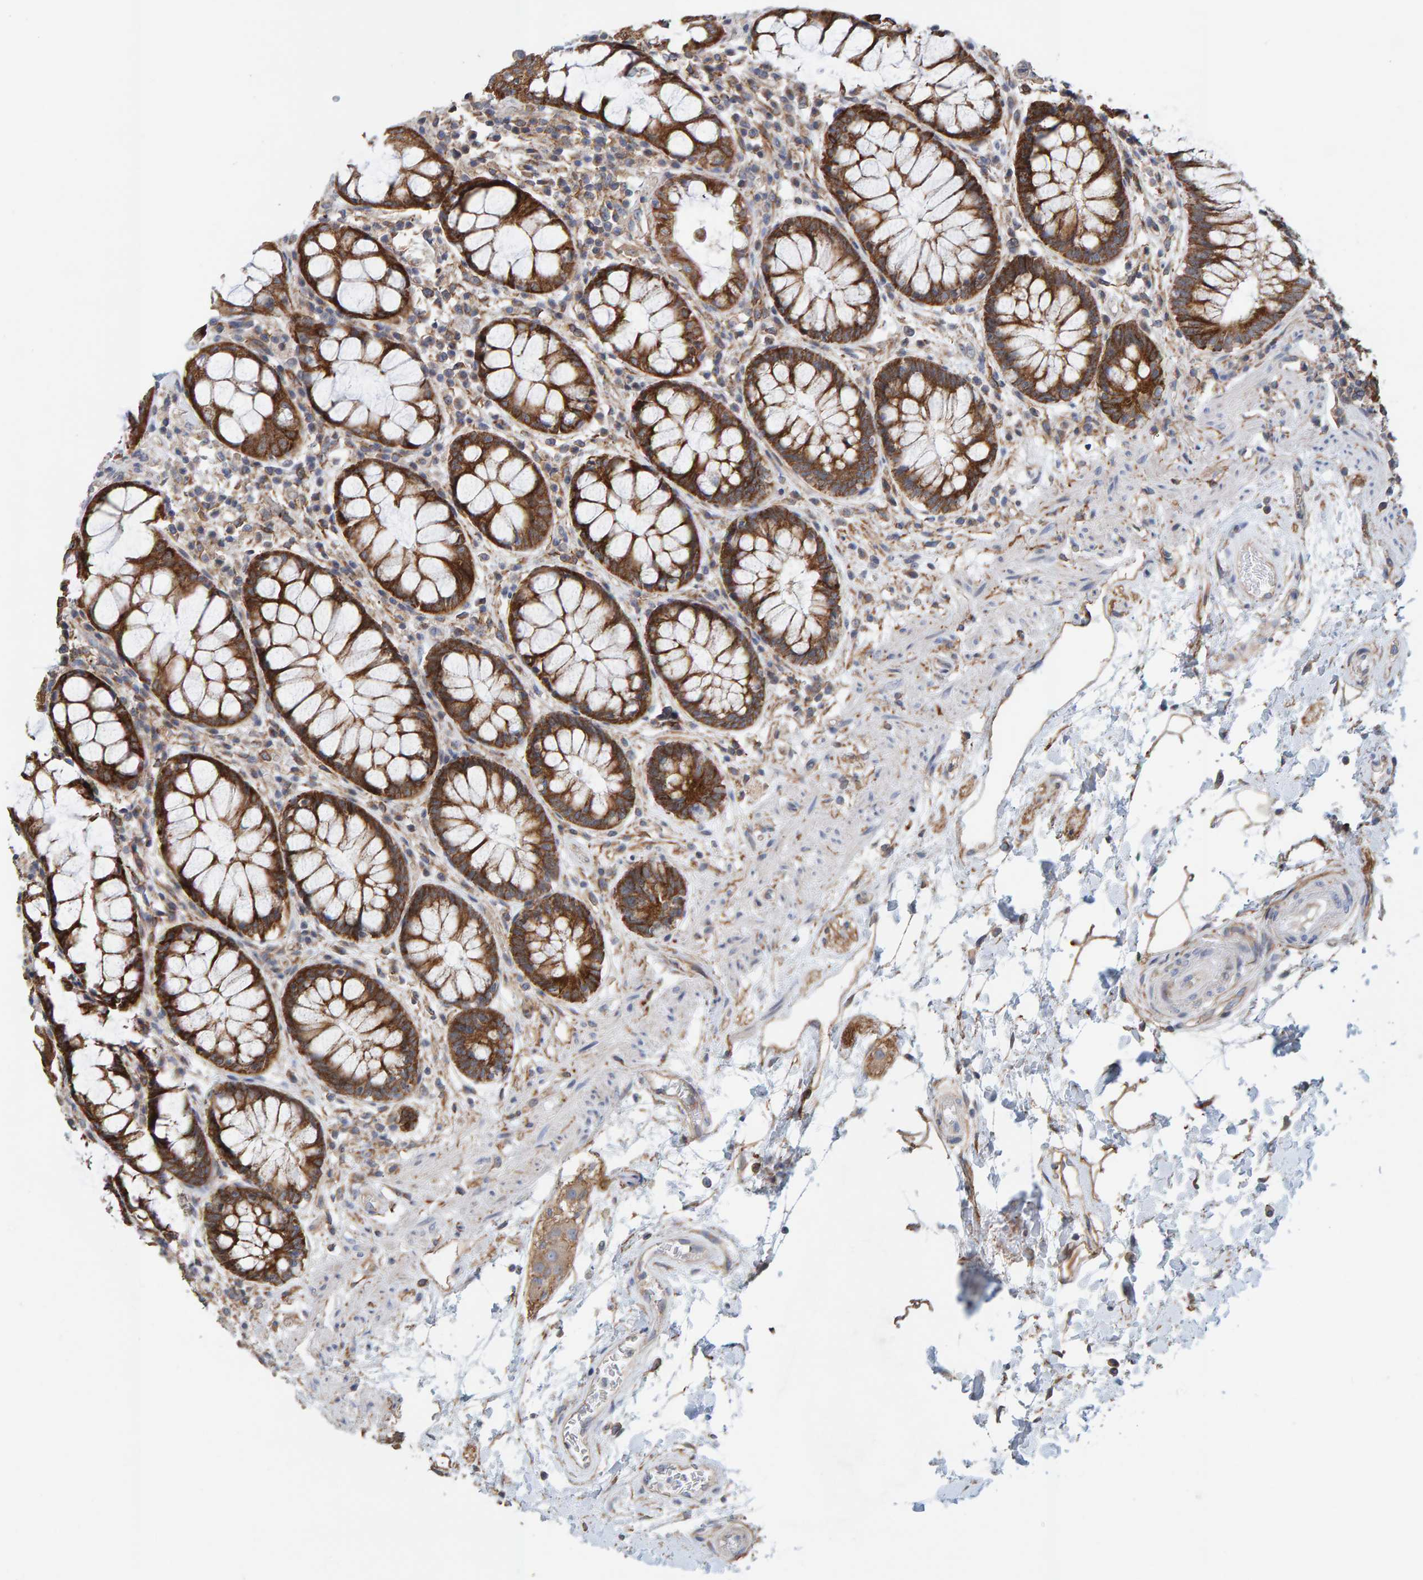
{"staining": {"intensity": "strong", "quantity": ">75%", "location": "cytoplasmic/membranous"}, "tissue": "rectum", "cell_type": "Glandular cells", "image_type": "normal", "snomed": [{"axis": "morphology", "description": "Normal tissue, NOS"}, {"axis": "topography", "description": "Rectum"}], "caption": "Protein expression analysis of normal rectum reveals strong cytoplasmic/membranous expression in about >75% of glandular cells.", "gene": "RGP1", "patient": {"sex": "male", "age": 64}}